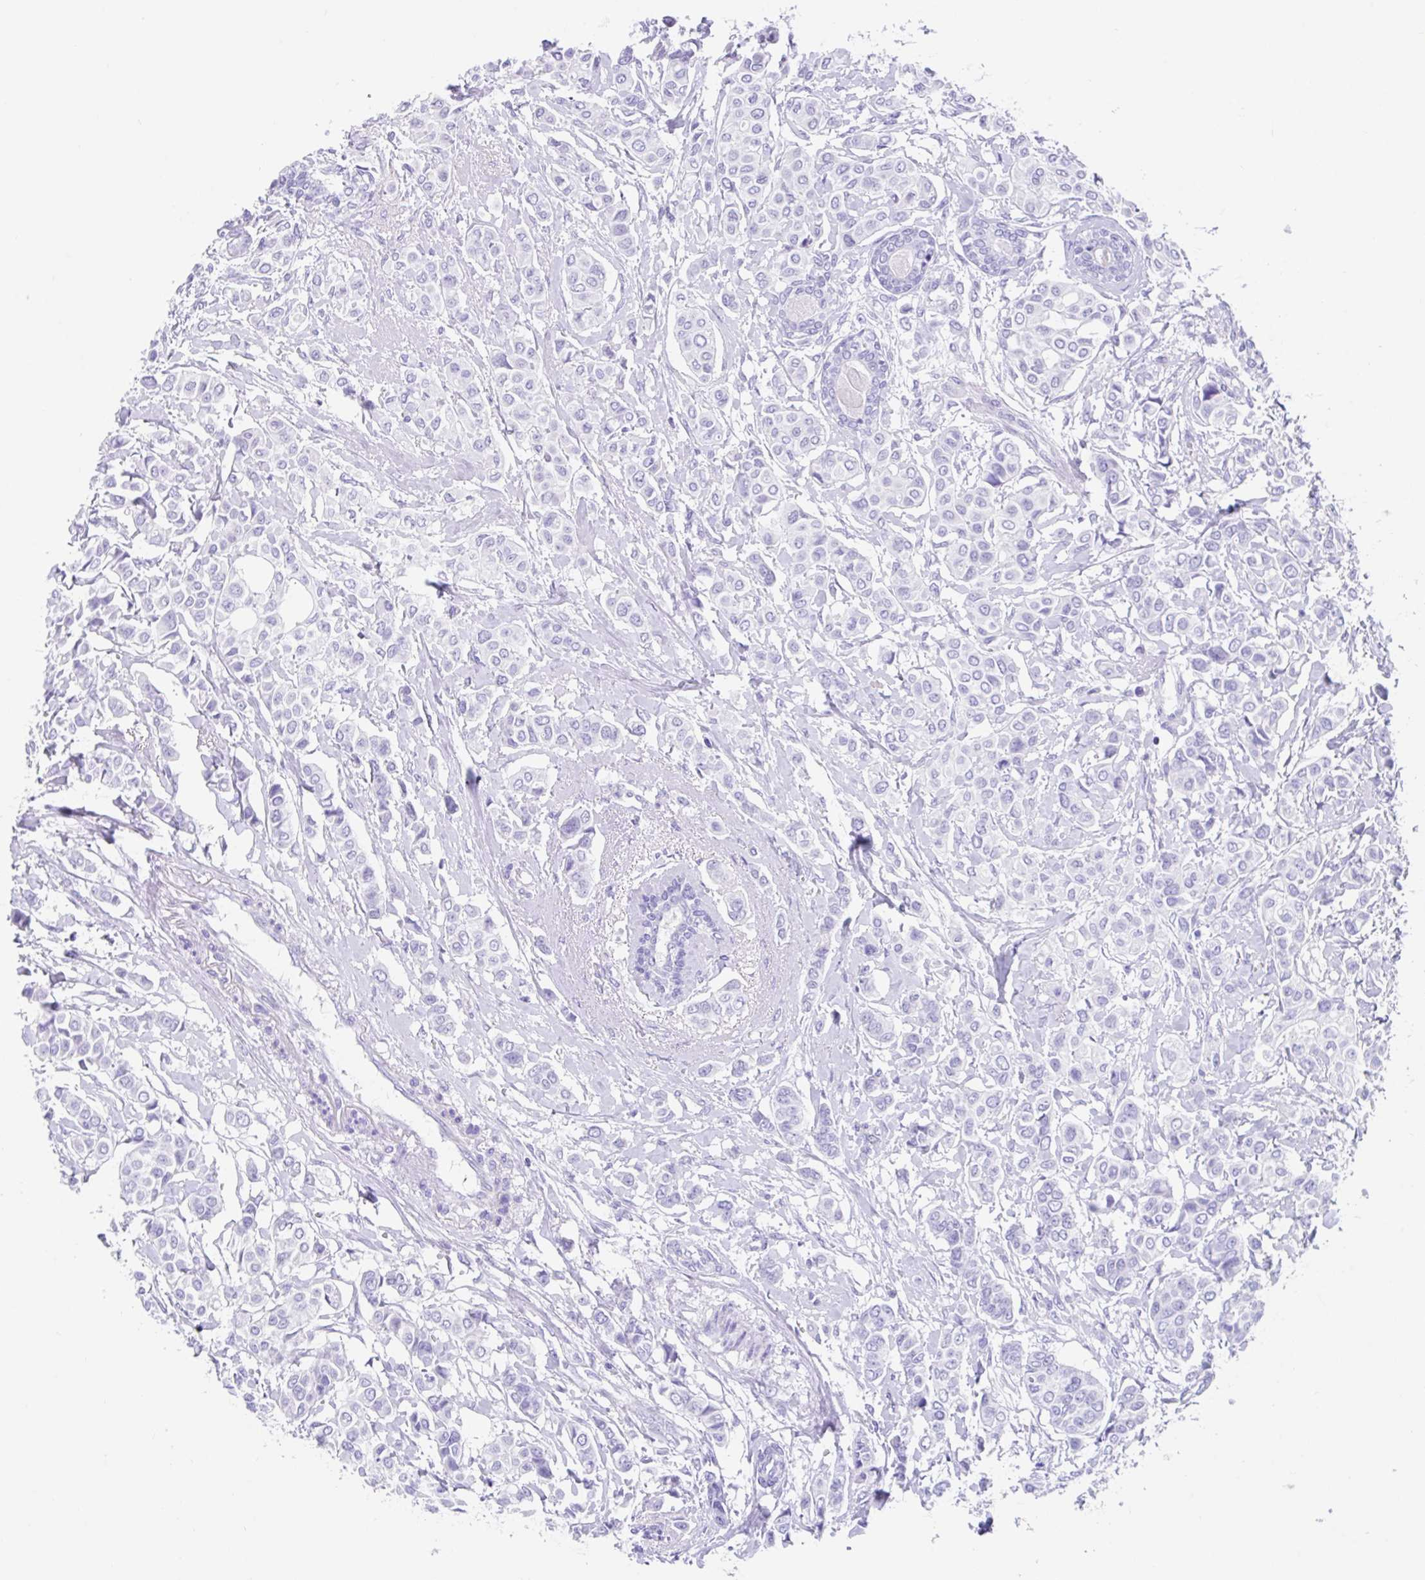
{"staining": {"intensity": "negative", "quantity": "none", "location": "none"}, "tissue": "breast cancer", "cell_type": "Tumor cells", "image_type": "cancer", "snomed": [{"axis": "morphology", "description": "Lobular carcinoma"}, {"axis": "topography", "description": "Breast"}], "caption": "Tumor cells are negative for brown protein staining in lobular carcinoma (breast).", "gene": "FAM107A", "patient": {"sex": "female", "age": 51}}